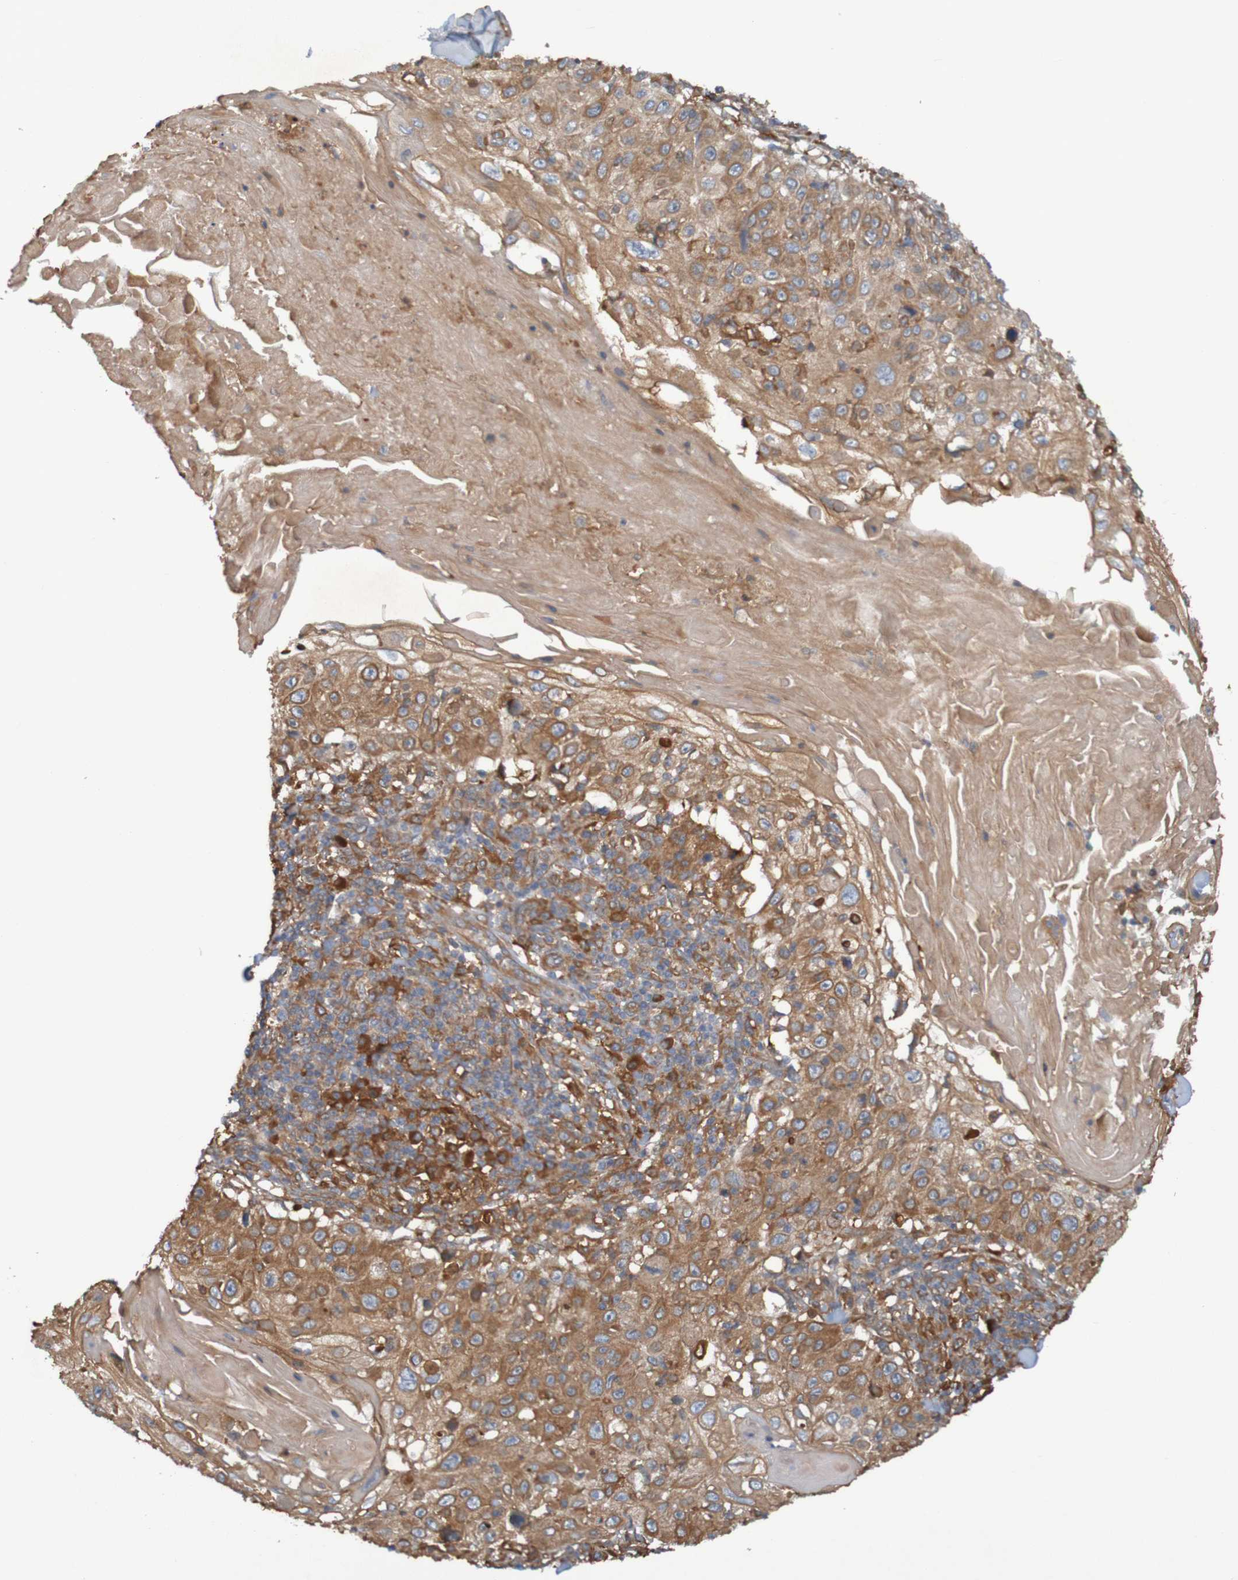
{"staining": {"intensity": "moderate", "quantity": ">75%", "location": "cytoplasmic/membranous"}, "tissue": "skin cancer", "cell_type": "Tumor cells", "image_type": "cancer", "snomed": [{"axis": "morphology", "description": "Squamous cell carcinoma, NOS"}, {"axis": "topography", "description": "Skin"}], "caption": "Protein expression analysis of skin cancer demonstrates moderate cytoplasmic/membranous positivity in approximately >75% of tumor cells. Nuclei are stained in blue.", "gene": "DNAJC4", "patient": {"sex": "male", "age": 86}}